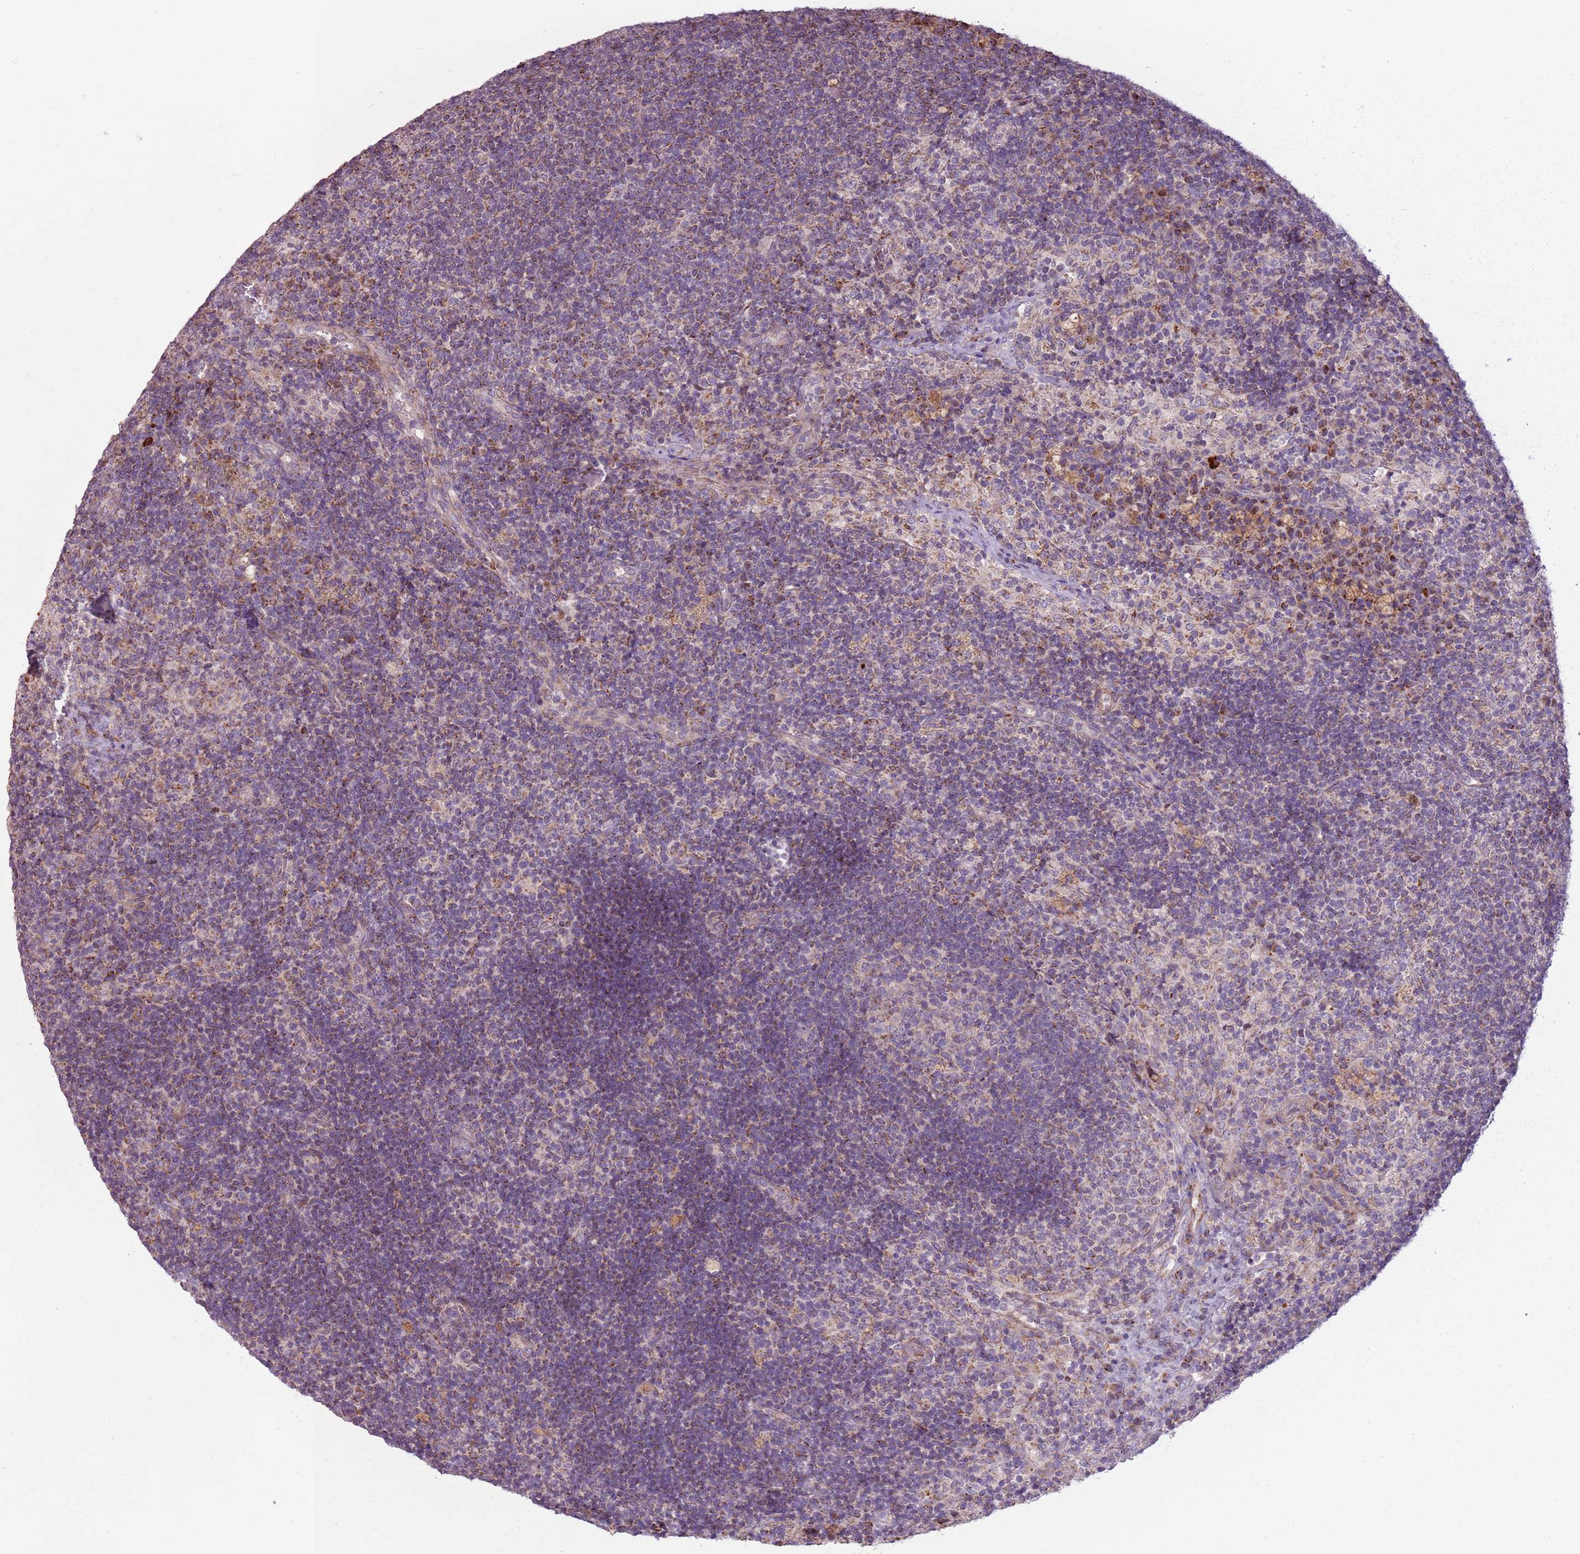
{"staining": {"intensity": "weak", "quantity": "<25%", "location": "cytoplasmic/membranous"}, "tissue": "lymph node", "cell_type": "Germinal center cells", "image_type": "normal", "snomed": [{"axis": "morphology", "description": "Normal tissue, NOS"}, {"axis": "topography", "description": "Lymph node"}], "caption": "DAB immunohistochemical staining of unremarkable lymph node shows no significant positivity in germinal center cells.", "gene": "ZNF530", "patient": {"sex": "female", "age": 70}}